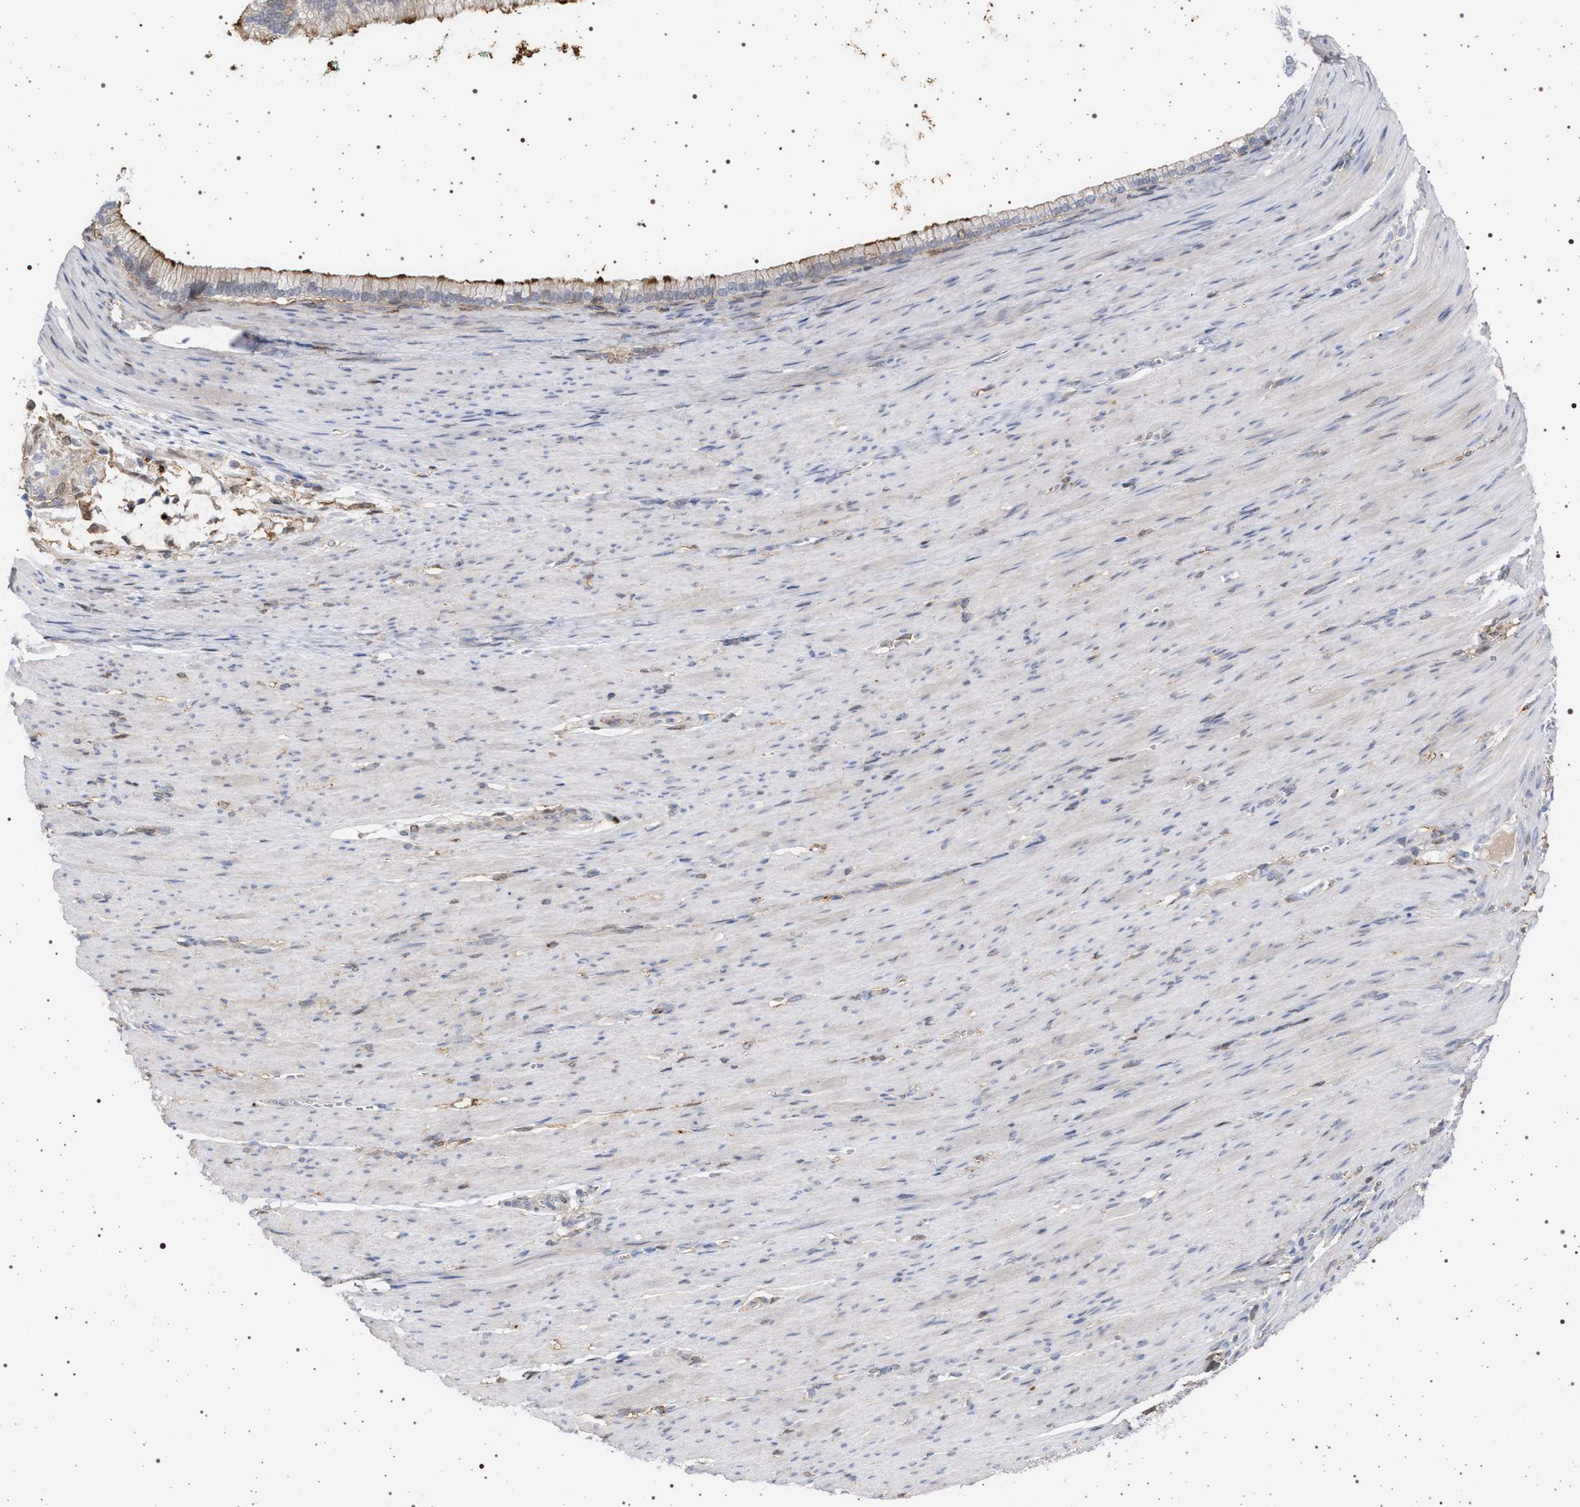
{"staining": {"intensity": "moderate", "quantity": "<25%", "location": "cytoplasmic/membranous"}, "tissue": "pancreatic cancer", "cell_type": "Tumor cells", "image_type": "cancer", "snomed": [{"axis": "morphology", "description": "Adenocarcinoma, NOS"}, {"axis": "topography", "description": "Pancreas"}], "caption": "Tumor cells demonstrate moderate cytoplasmic/membranous positivity in about <25% of cells in pancreatic cancer. (brown staining indicates protein expression, while blue staining denotes nuclei).", "gene": "PLG", "patient": {"sex": "male", "age": 69}}